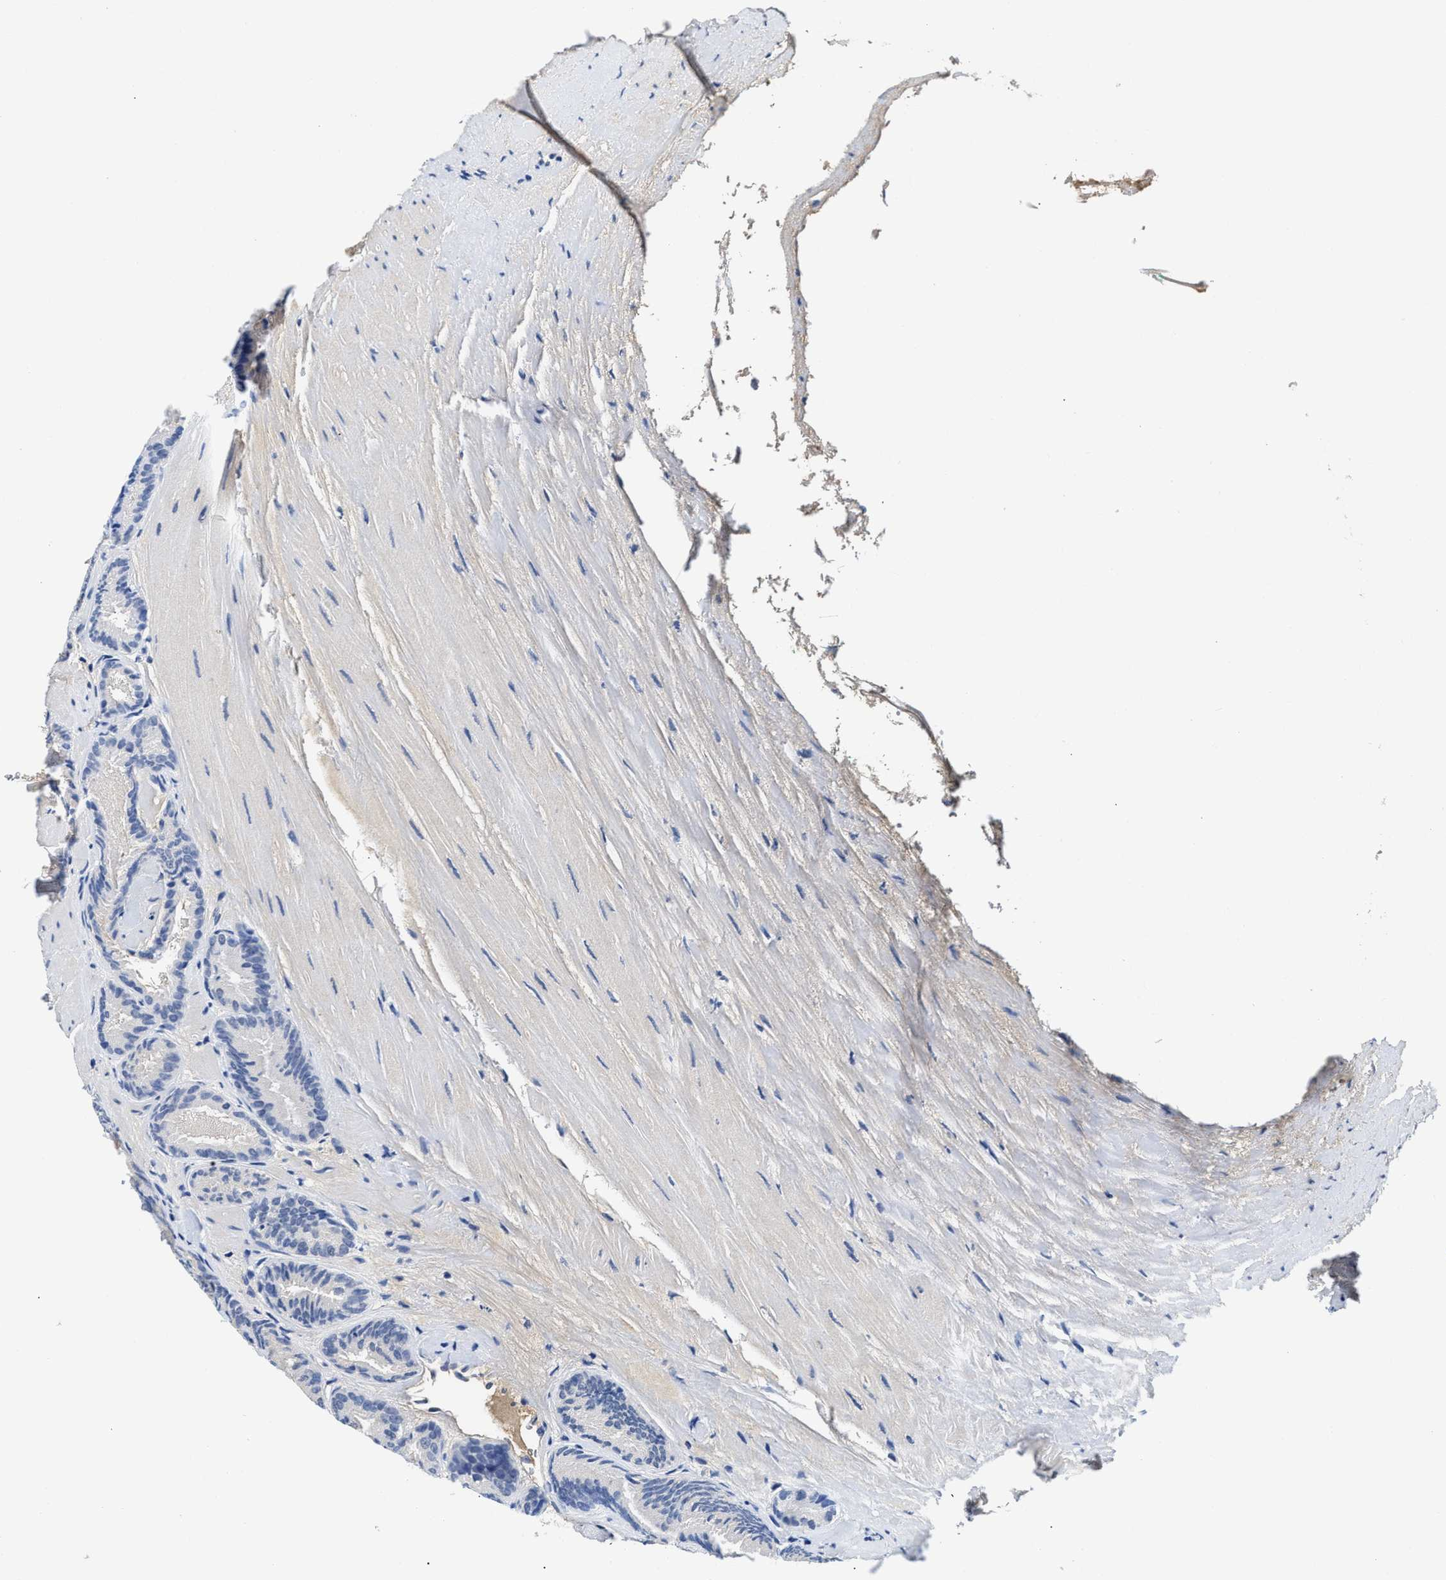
{"staining": {"intensity": "negative", "quantity": "none", "location": "none"}, "tissue": "prostate cancer", "cell_type": "Tumor cells", "image_type": "cancer", "snomed": [{"axis": "morphology", "description": "Adenocarcinoma, Low grade"}, {"axis": "topography", "description": "Prostate"}], "caption": "Tumor cells show no significant positivity in prostate low-grade adenocarcinoma.", "gene": "GC", "patient": {"sex": "male", "age": 51}}